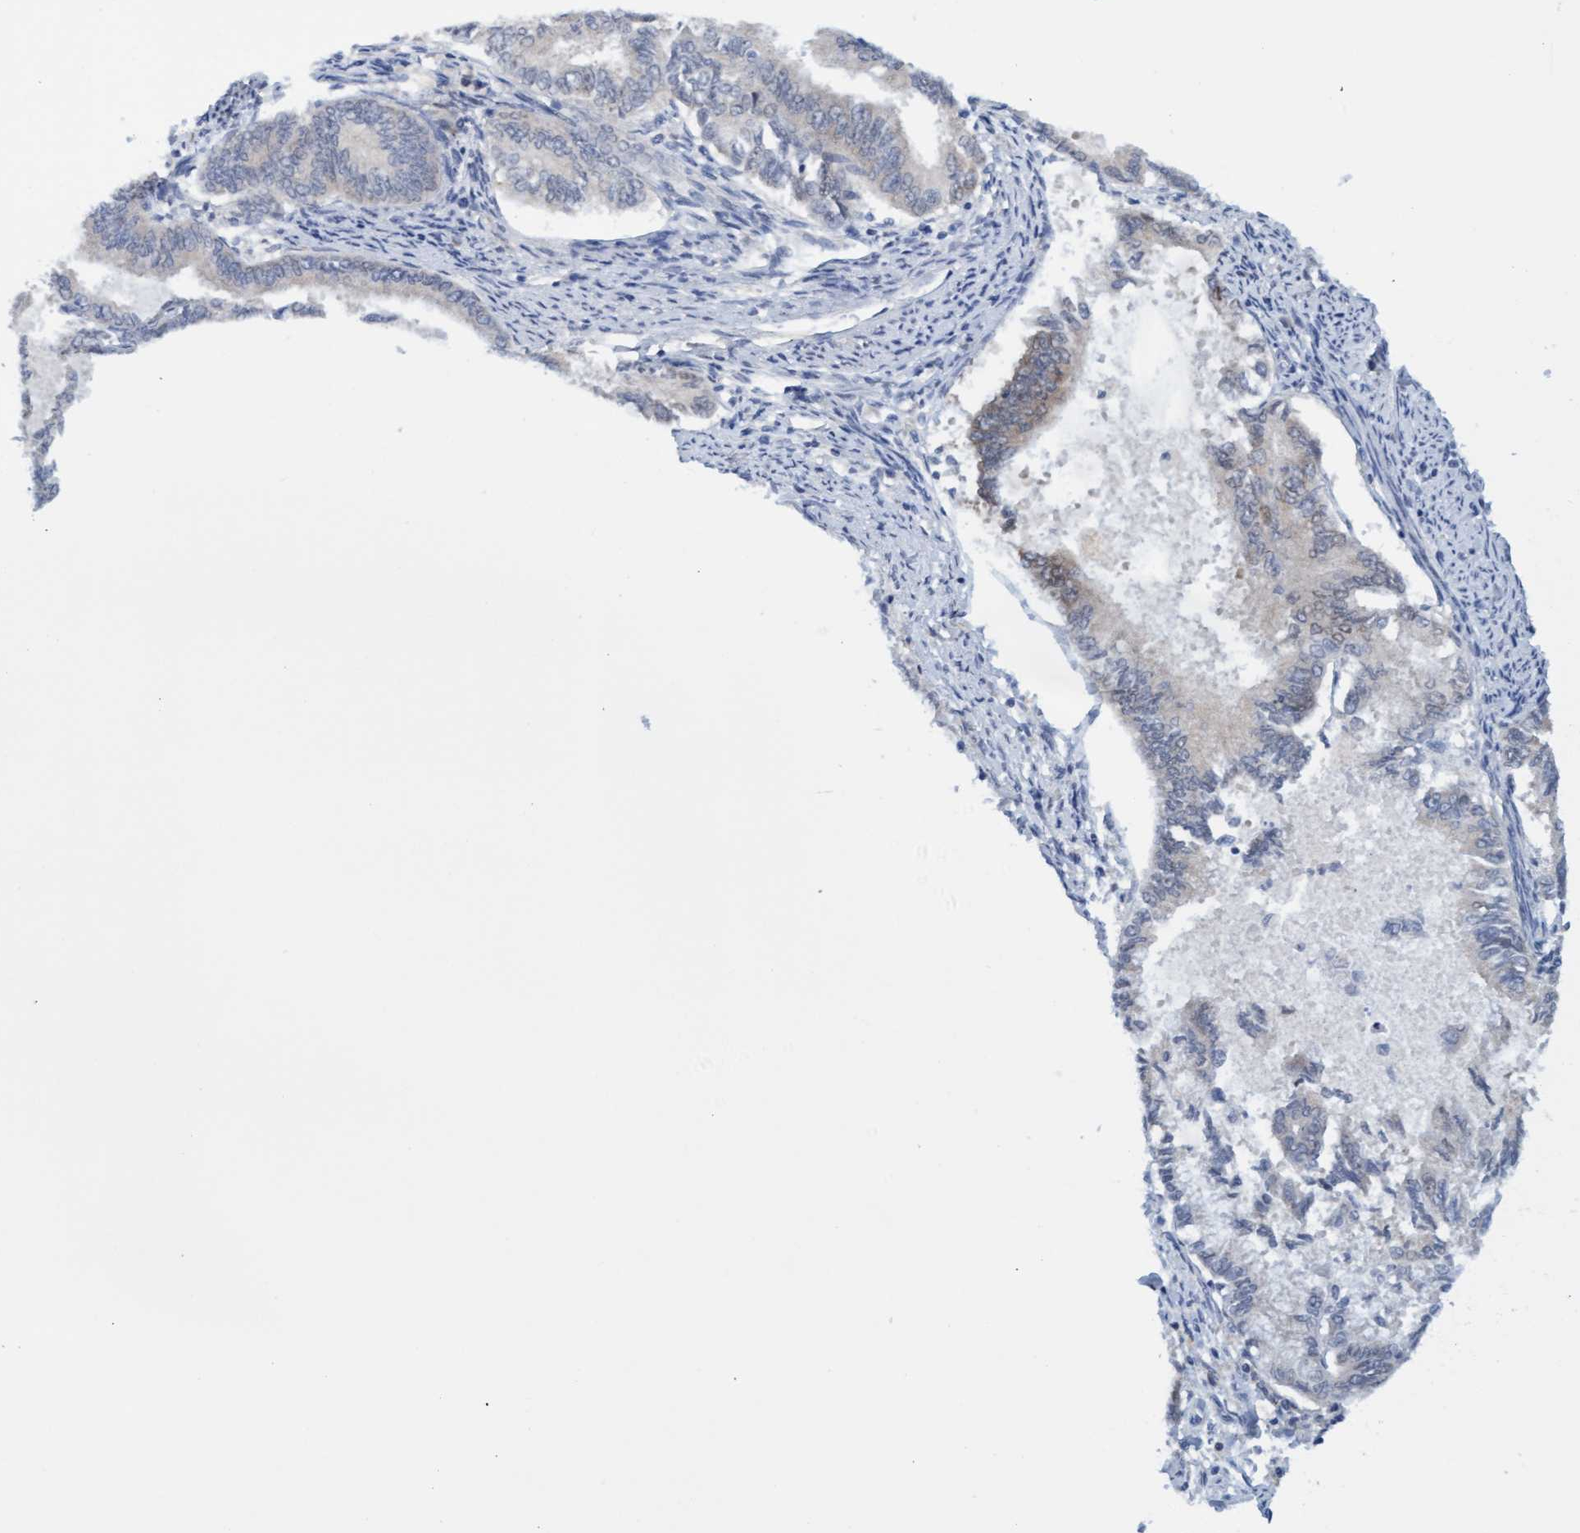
{"staining": {"intensity": "weak", "quantity": "<25%", "location": "cytoplasmic/membranous"}, "tissue": "endometrial cancer", "cell_type": "Tumor cells", "image_type": "cancer", "snomed": [{"axis": "morphology", "description": "Adenocarcinoma, NOS"}, {"axis": "topography", "description": "Endometrium"}], "caption": "Endometrial cancer stained for a protein using IHC reveals no staining tumor cells.", "gene": "AMZ2", "patient": {"sex": "female", "age": 86}}